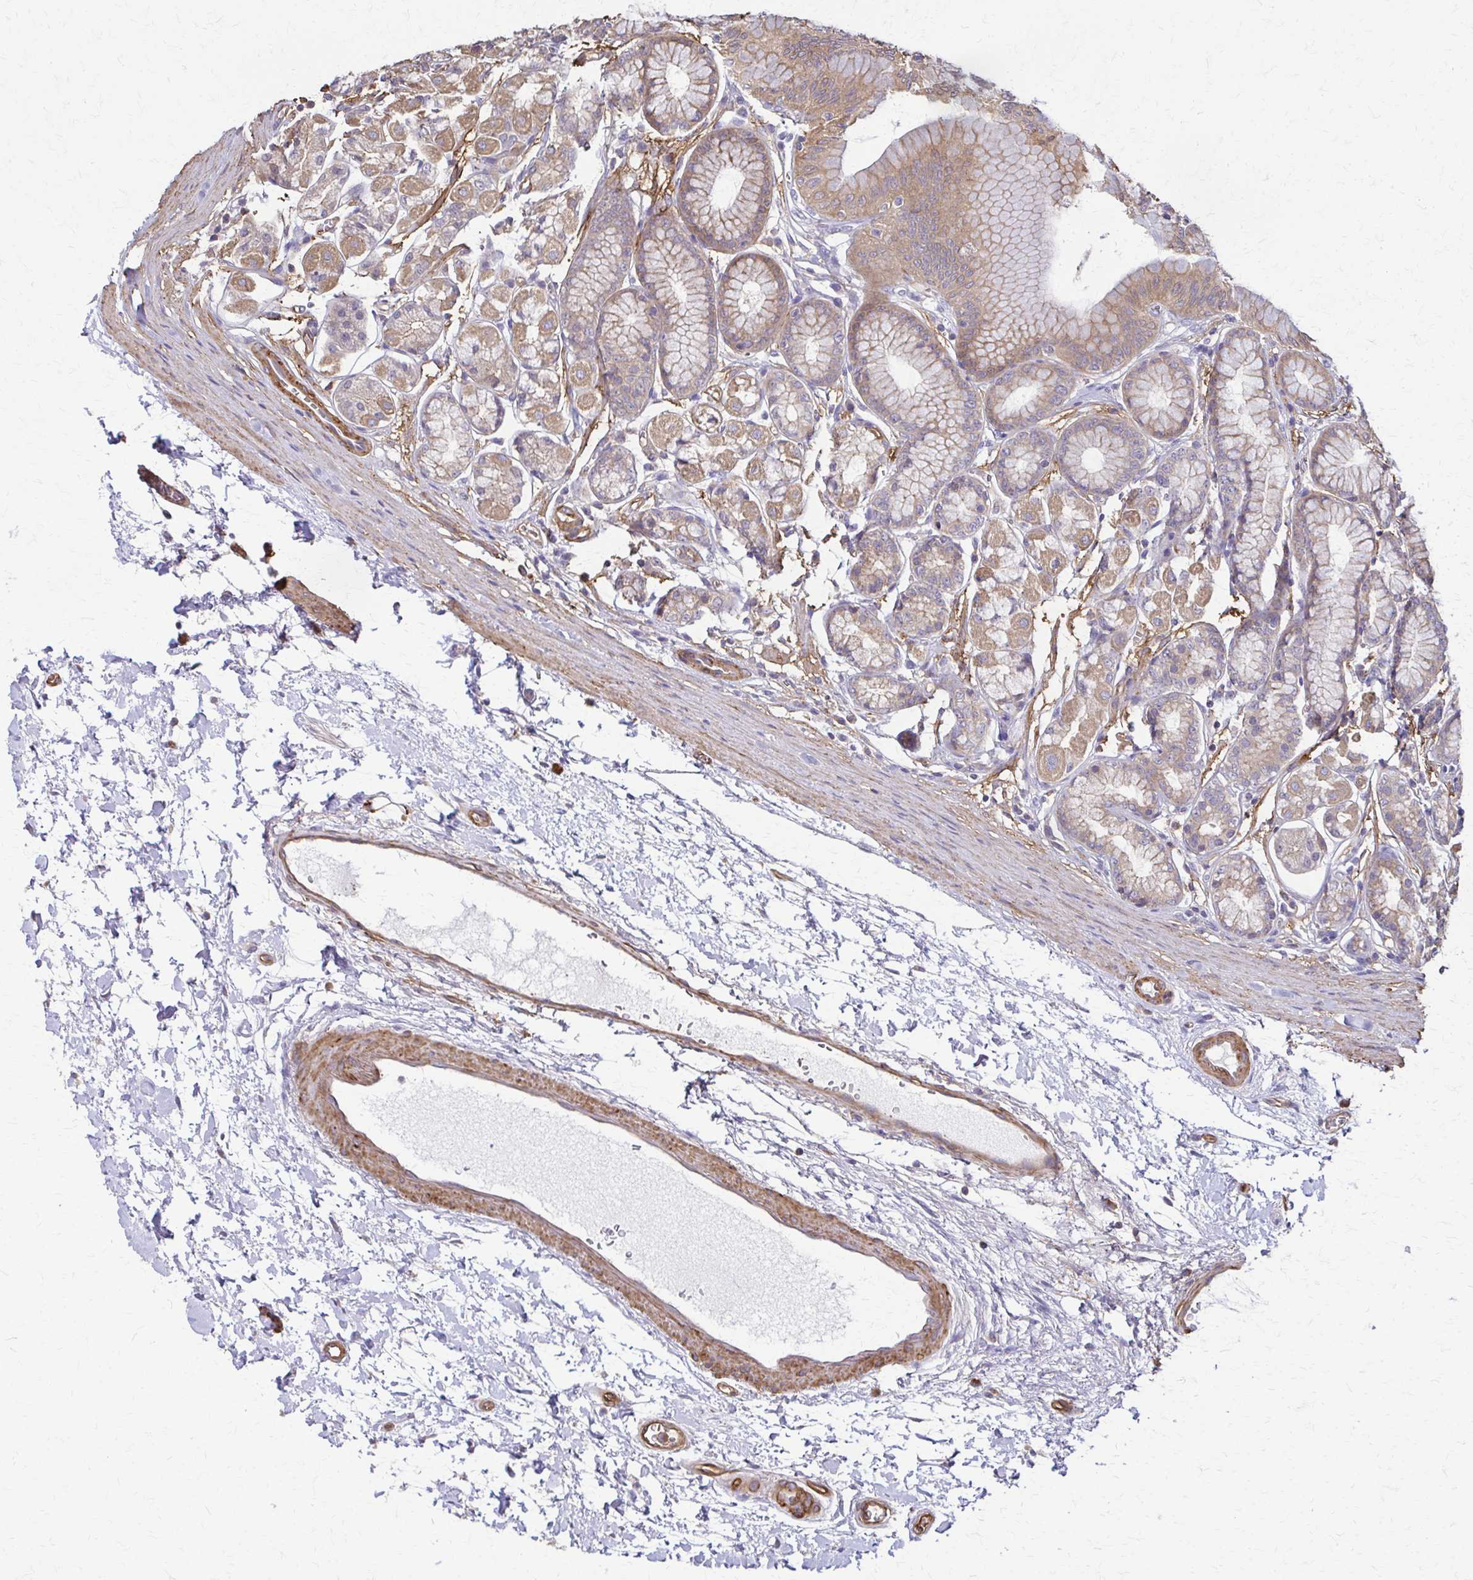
{"staining": {"intensity": "moderate", "quantity": "25%-75%", "location": "cytoplasmic/membranous"}, "tissue": "stomach", "cell_type": "Glandular cells", "image_type": "normal", "snomed": [{"axis": "morphology", "description": "Normal tissue, NOS"}, {"axis": "topography", "description": "Stomach"}, {"axis": "topography", "description": "Stomach, lower"}], "caption": "Glandular cells reveal medium levels of moderate cytoplasmic/membranous expression in about 25%-75% of cells in normal stomach. Nuclei are stained in blue.", "gene": "DSP", "patient": {"sex": "male", "age": 76}}